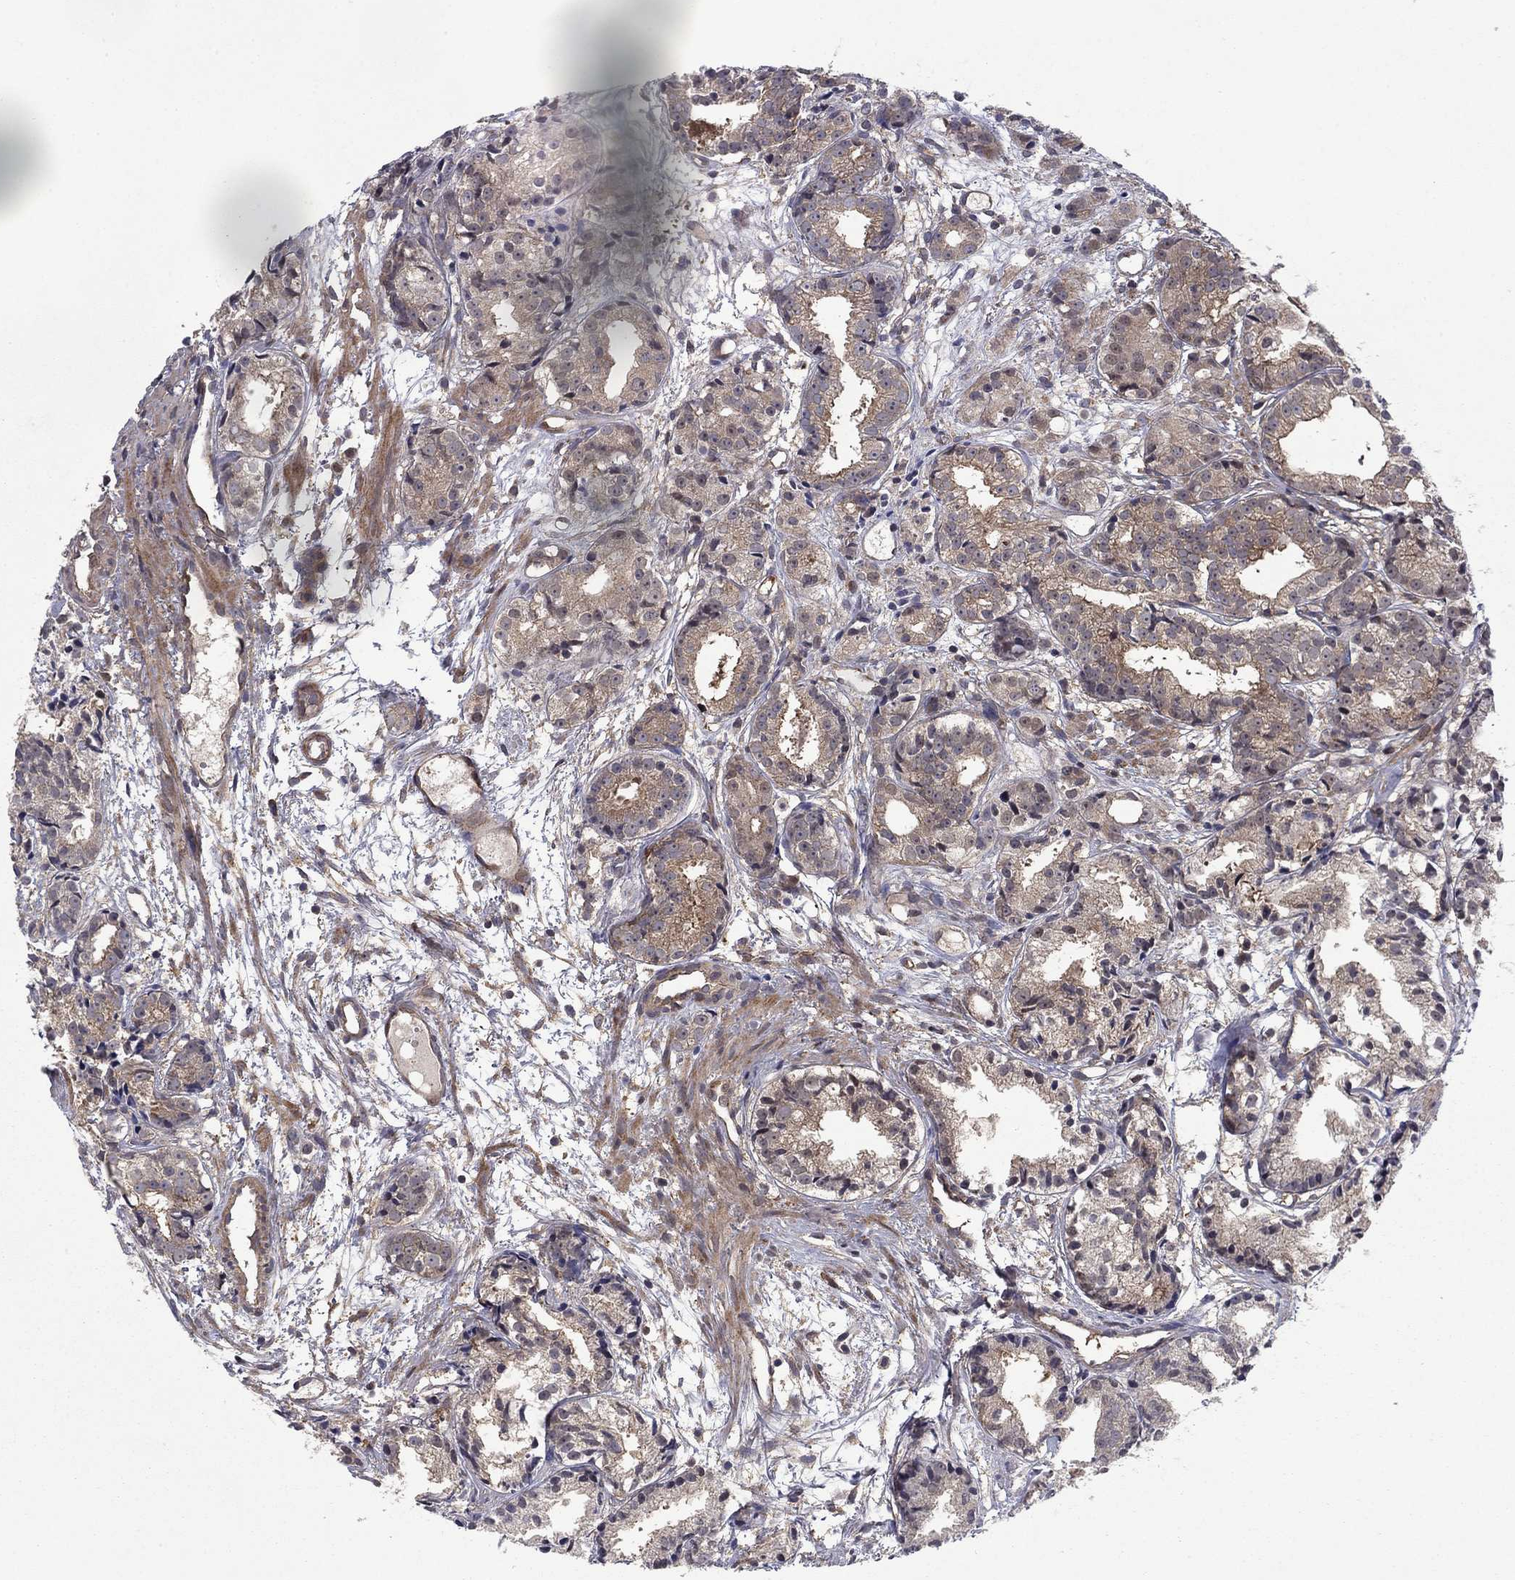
{"staining": {"intensity": "weak", "quantity": "25%-75%", "location": "cytoplasmic/membranous"}, "tissue": "prostate cancer", "cell_type": "Tumor cells", "image_type": "cancer", "snomed": [{"axis": "morphology", "description": "Adenocarcinoma, Medium grade"}, {"axis": "topography", "description": "Prostate"}], "caption": "Protein staining exhibits weak cytoplasmic/membranous expression in about 25%-75% of tumor cells in adenocarcinoma (medium-grade) (prostate). The staining was performed using DAB (3,3'-diaminobenzidine) to visualize the protein expression in brown, while the nuclei were stained in blue with hematoxylin (Magnification: 20x).", "gene": "HDAC4", "patient": {"sex": "male", "age": 74}}